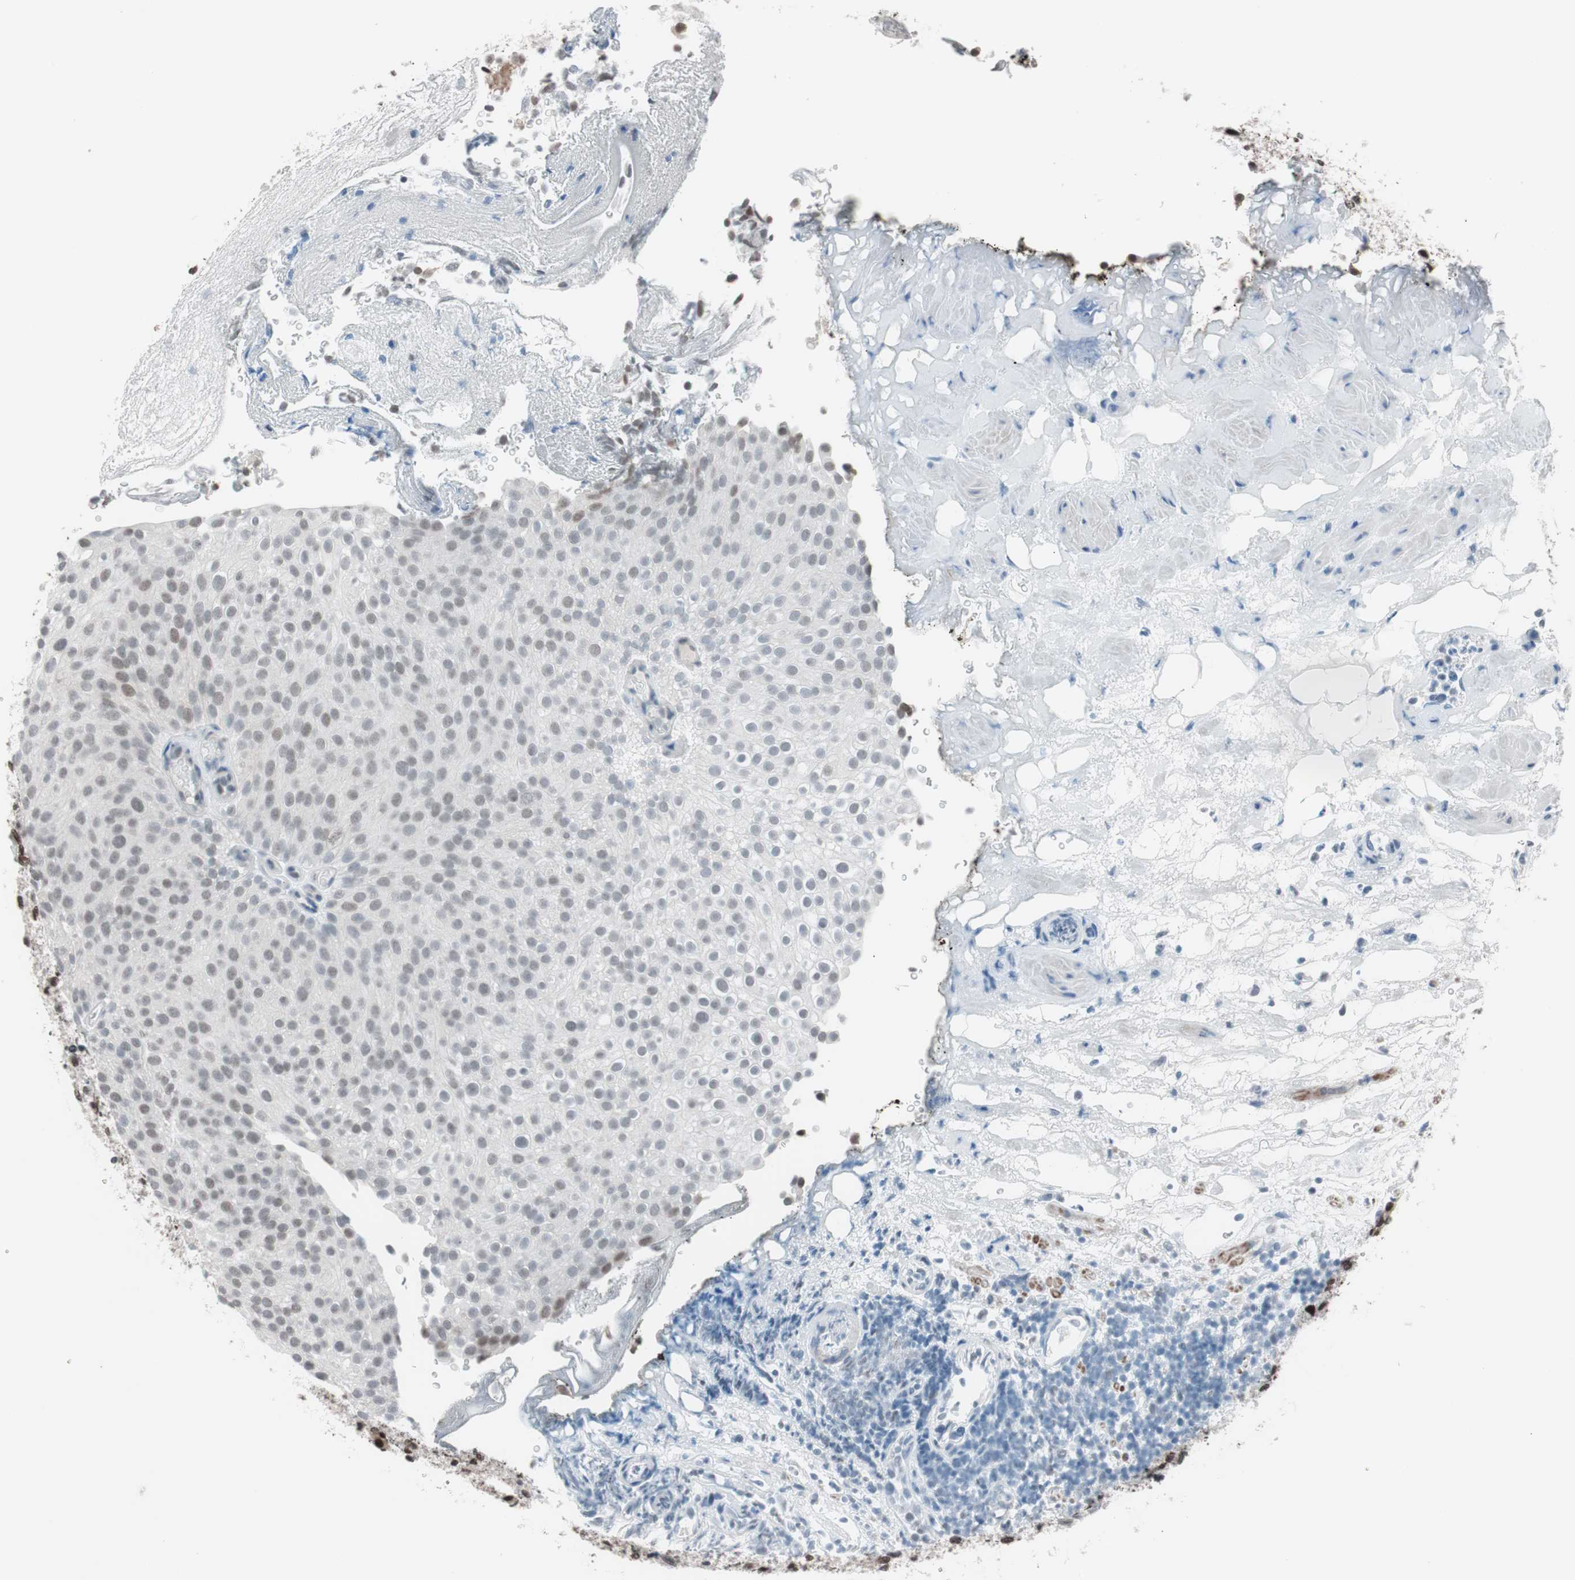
{"staining": {"intensity": "weak", "quantity": "25%-75%", "location": "nuclear"}, "tissue": "urothelial cancer", "cell_type": "Tumor cells", "image_type": "cancer", "snomed": [{"axis": "morphology", "description": "Urothelial carcinoma, Low grade"}, {"axis": "topography", "description": "Urinary bladder"}], "caption": "Immunohistochemistry (IHC) micrograph of urothelial cancer stained for a protein (brown), which exhibits low levels of weak nuclear expression in approximately 25%-75% of tumor cells.", "gene": "ARID1A", "patient": {"sex": "male", "age": 78}}